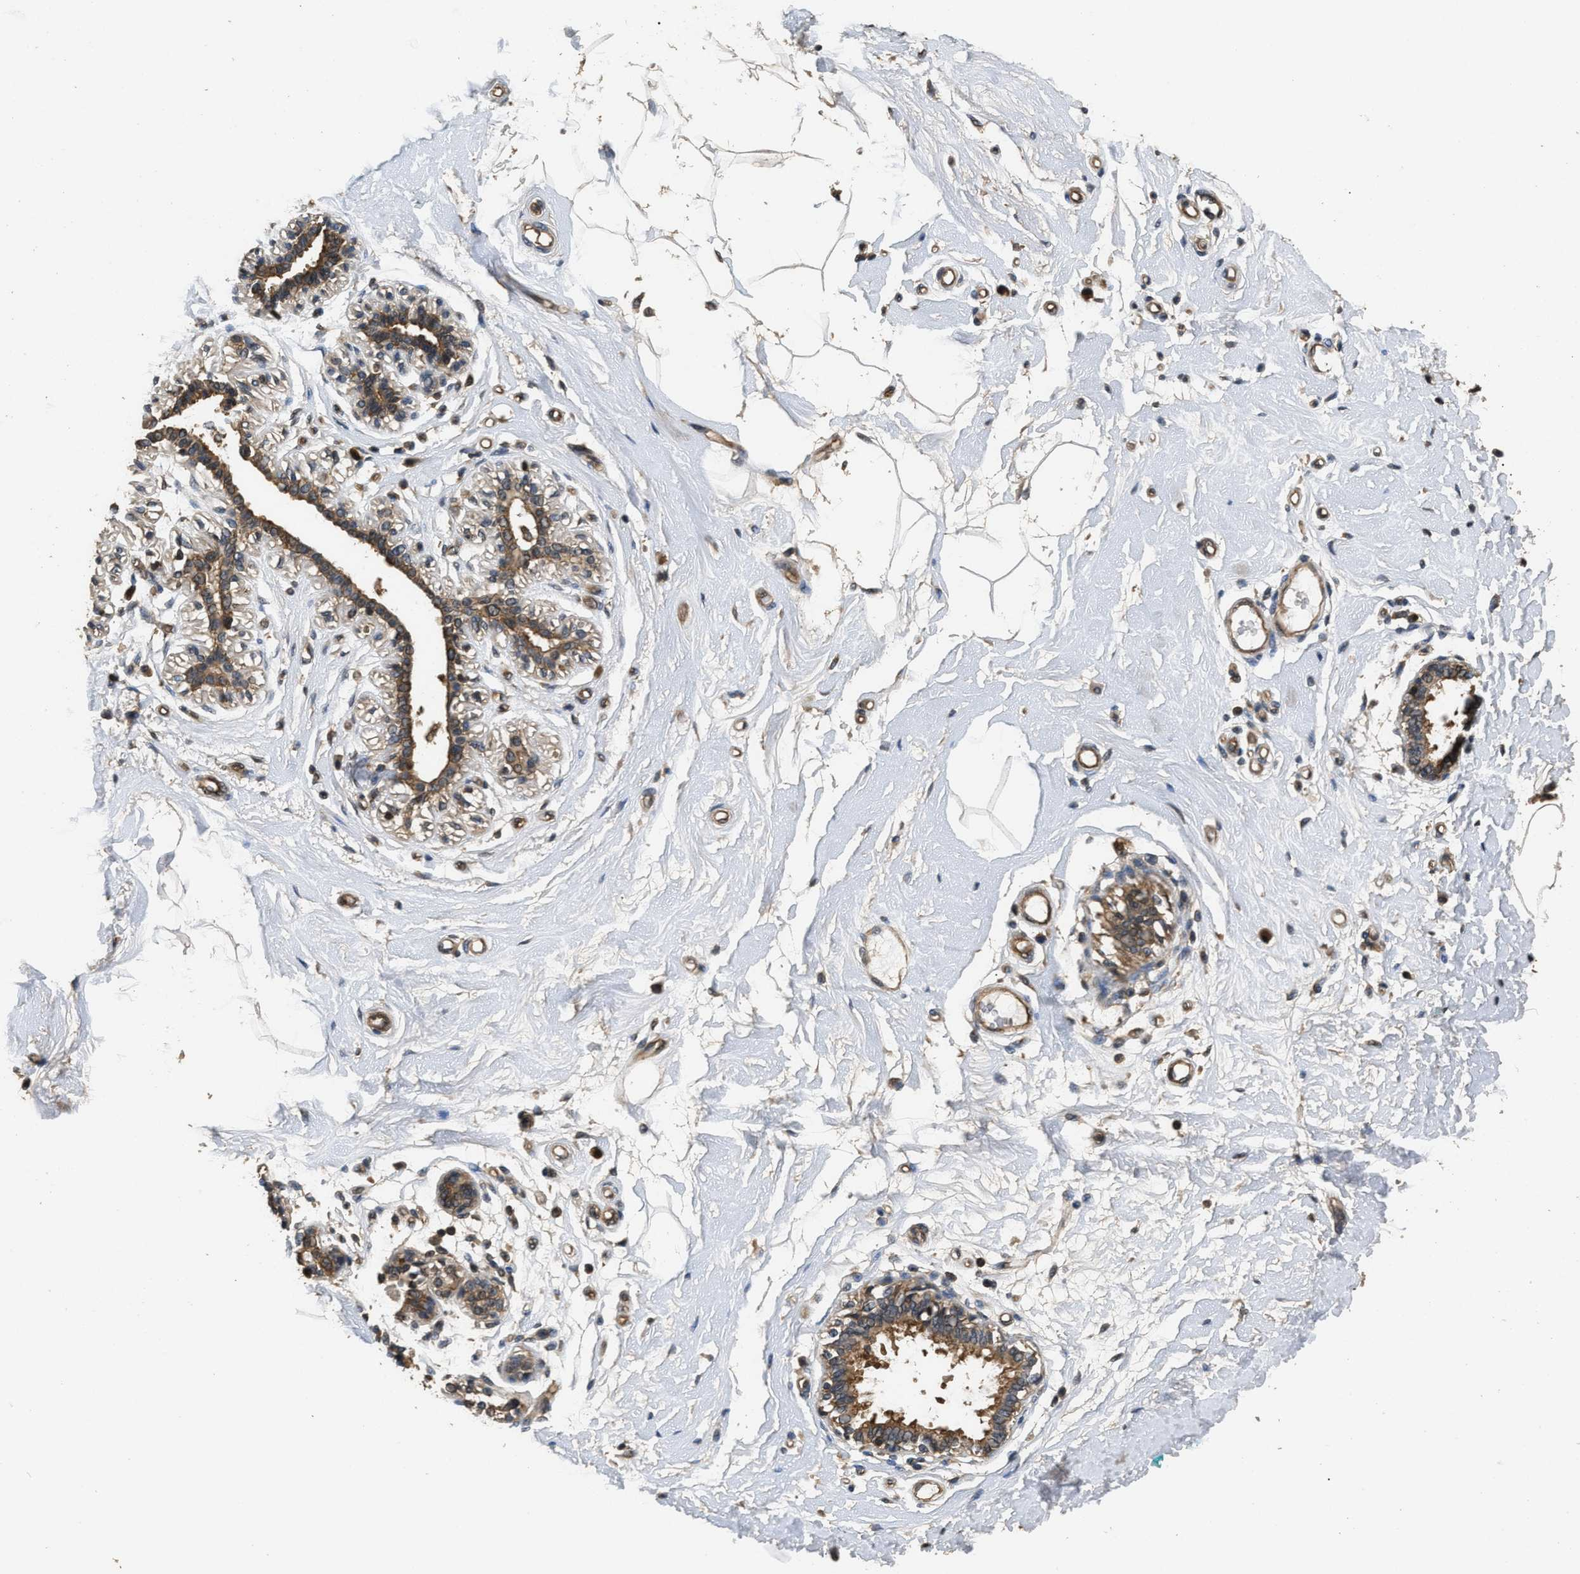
{"staining": {"intensity": "negative", "quantity": "none", "location": "none"}, "tissue": "breast", "cell_type": "Adipocytes", "image_type": "normal", "snomed": [{"axis": "morphology", "description": "Normal tissue, NOS"}, {"axis": "morphology", "description": "Lobular carcinoma"}, {"axis": "topography", "description": "Breast"}], "caption": "Immunohistochemical staining of normal breast reveals no significant expression in adipocytes.", "gene": "DNAJC2", "patient": {"sex": "female", "age": 59}}